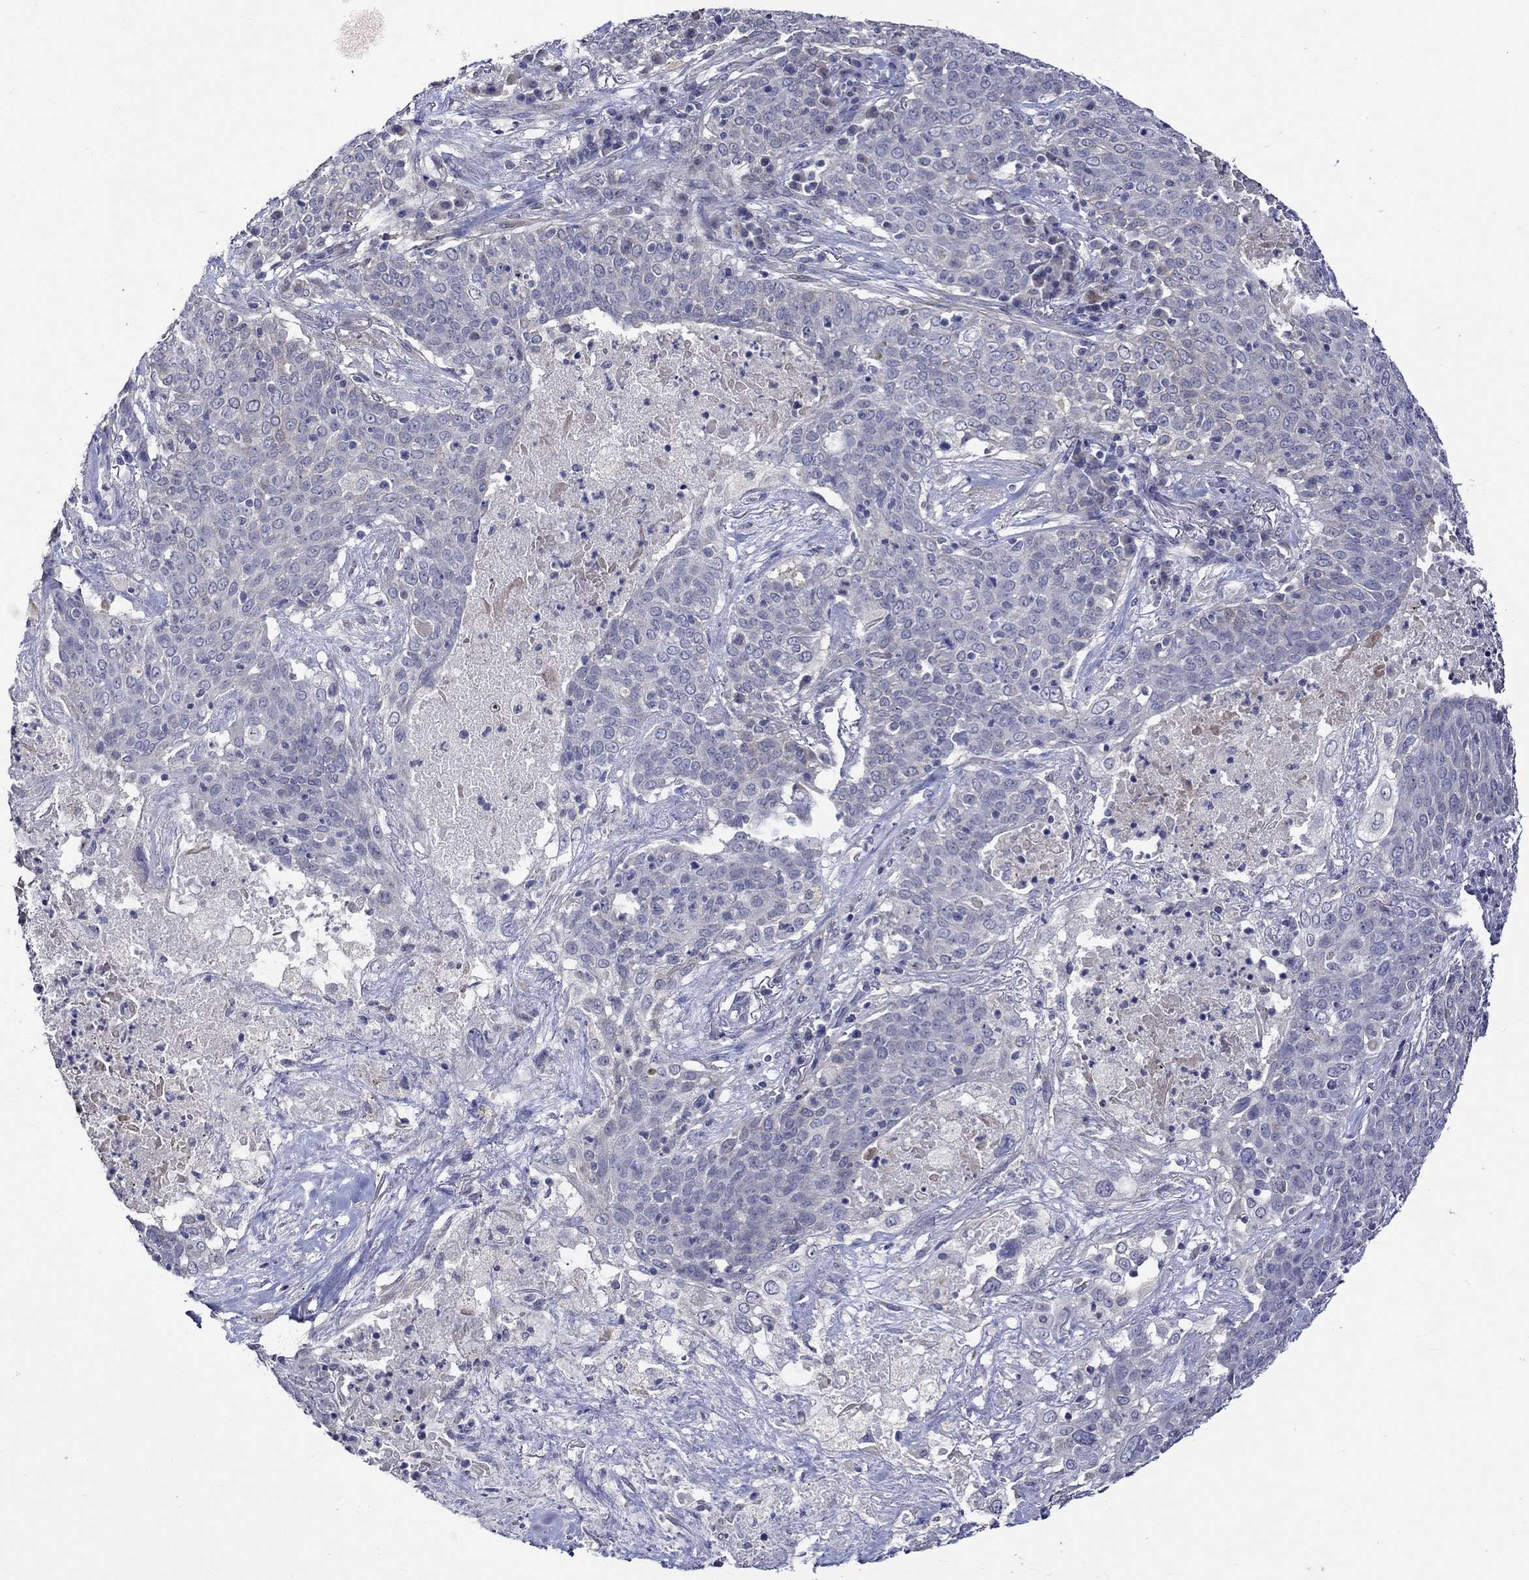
{"staining": {"intensity": "negative", "quantity": "none", "location": "none"}, "tissue": "lung cancer", "cell_type": "Tumor cells", "image_type": "cancer", "snomed": [{"axis": "morphology", "description": "Squamous cell carcinoma, NOS"}, {"axis": "topography", "description": "Lung"}], "caption": "Tumor cells are negative for protein expression in human lung cancer. (Immunohistochemistry (ihc), brightfield microscopy, high magnification).", "gene": "CRYAB", "patient": {"sex": "male", "age": 82}}